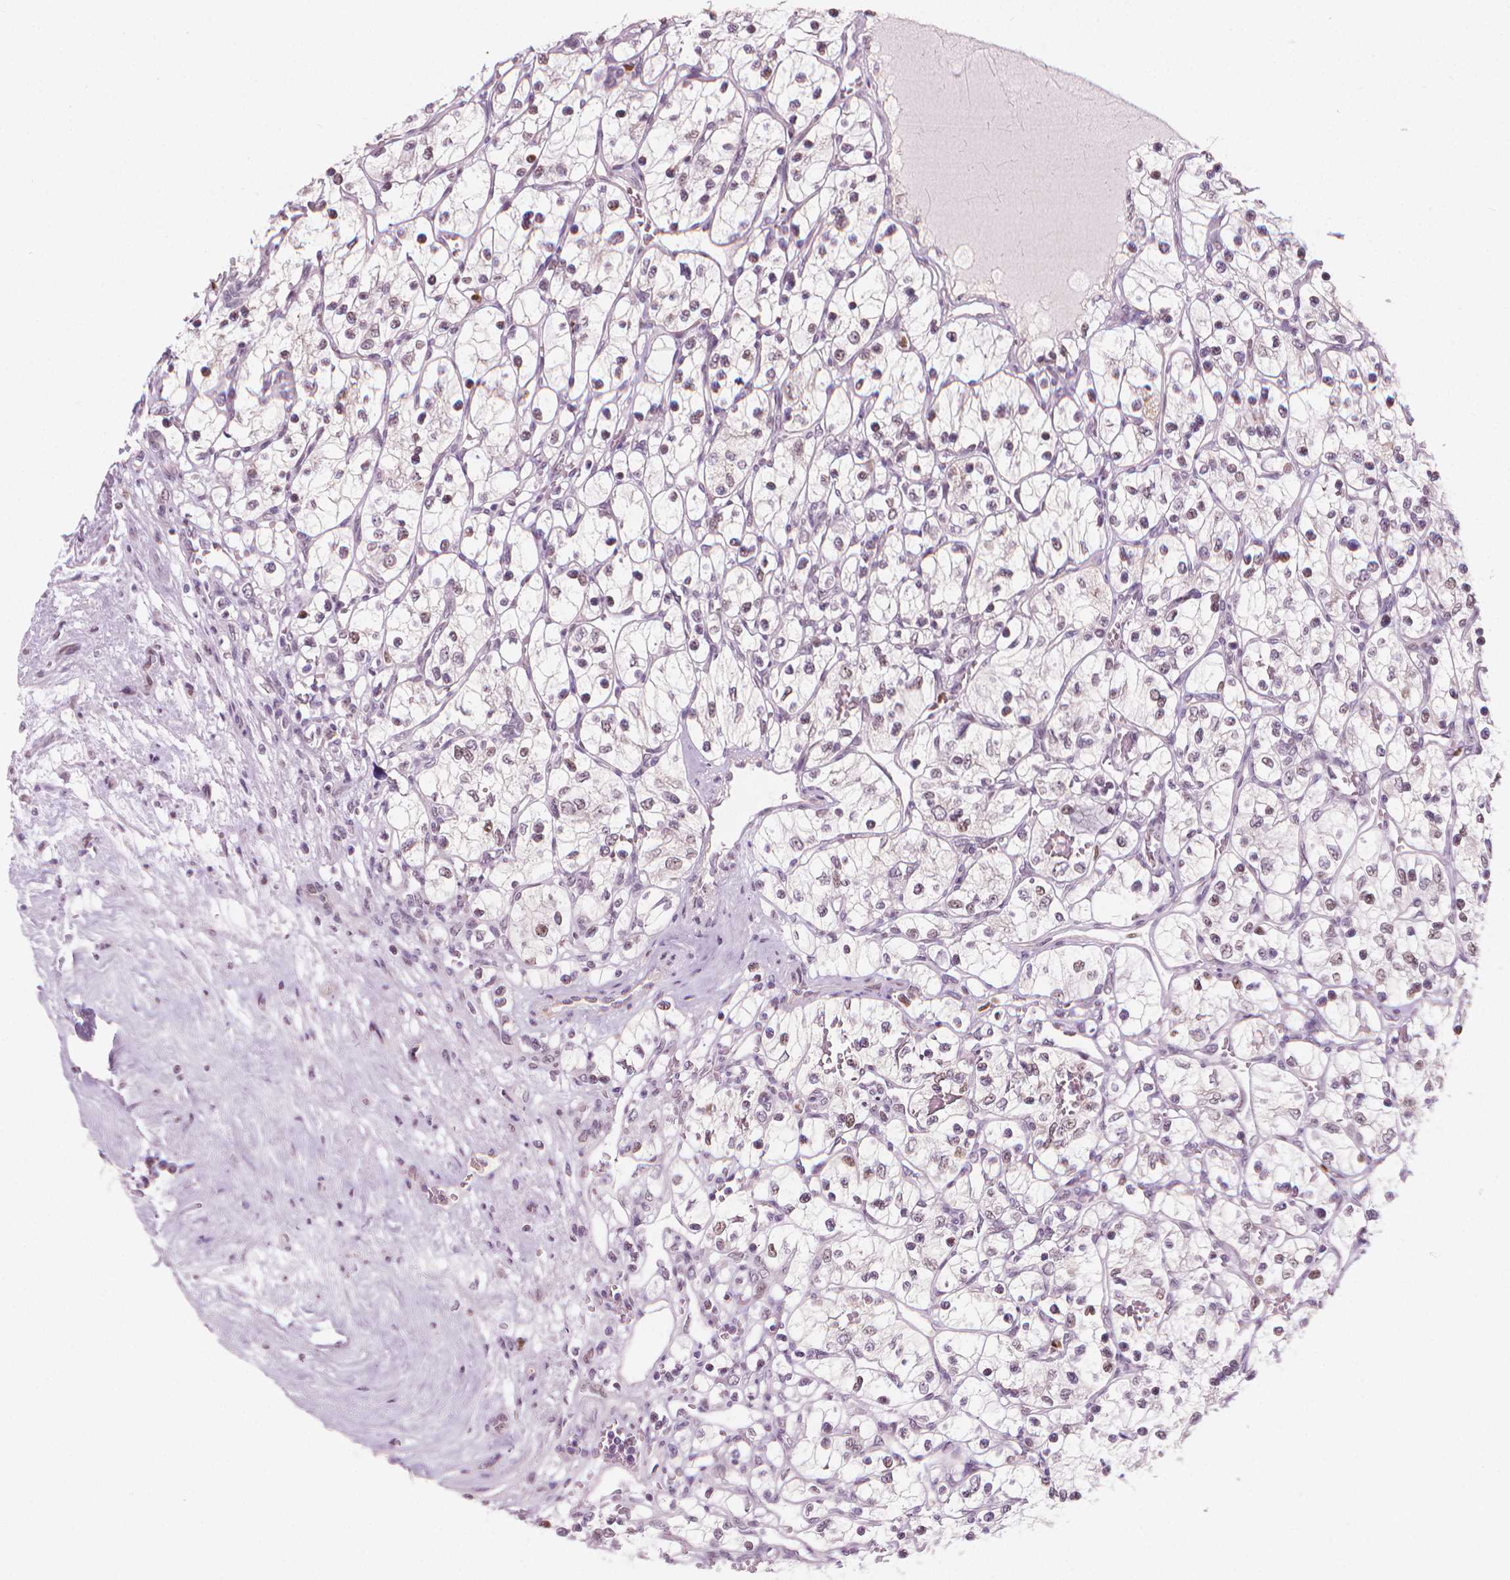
{"staining": {"intensity": "weak", "quantity": "<25%", "location": "nuclear"}, "tissue": "renal cancer", "cell_type": "Tumor cells", "image_type": "cancer", "snomed": [{"axis": "morphology", "description": "Adenocarcinoma, NOS"}, {"axis": "topography", "description": "Kidney"}], "caption": "This is an IHC photomicrograph of human renal adenocarcinoma. There is no expression in tumor cells.", "gene": "CDKN1C", "patient": {"sex": "female", "age": 69}}